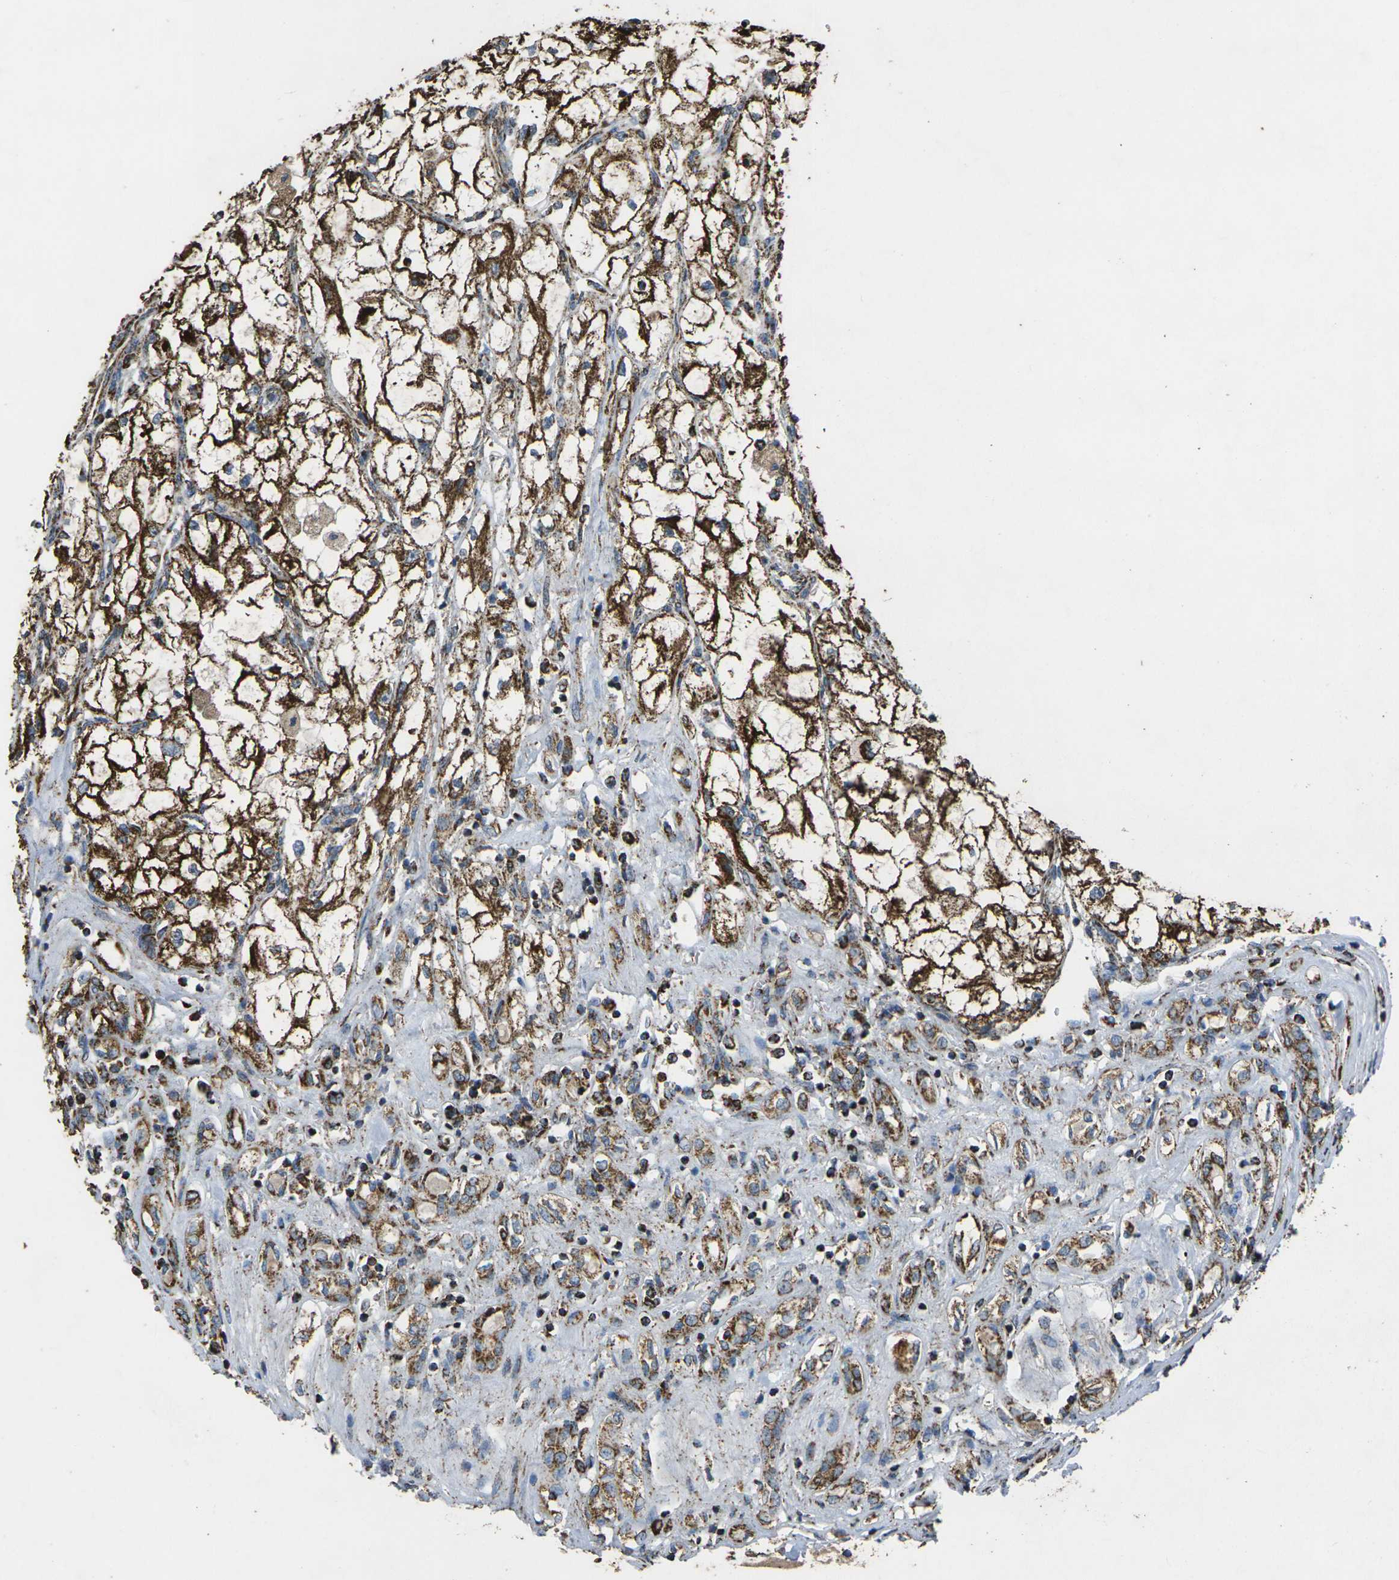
{"staining": {"intensity": "strong", "quantity": ">75%", "location": "cytoplasmic/membranous"}, "tissue": "renal cancer", "cell_type": "Tumor cells", "image_type": "cancer", "snomed": [{"axis": "morphology", "description": "Adenocarcinoma, NOS"}, {"axis": "topography", "description": "Kidney"}], "caption": "The photomicrograph reveals a brown stain indicating the presence of a protein in the cytoplasmic/membranous of tumor cells in renal cancer (adenocarcinoma).", "gene": "KLHL5", "patient": {"sex": "female", "age": 70}}